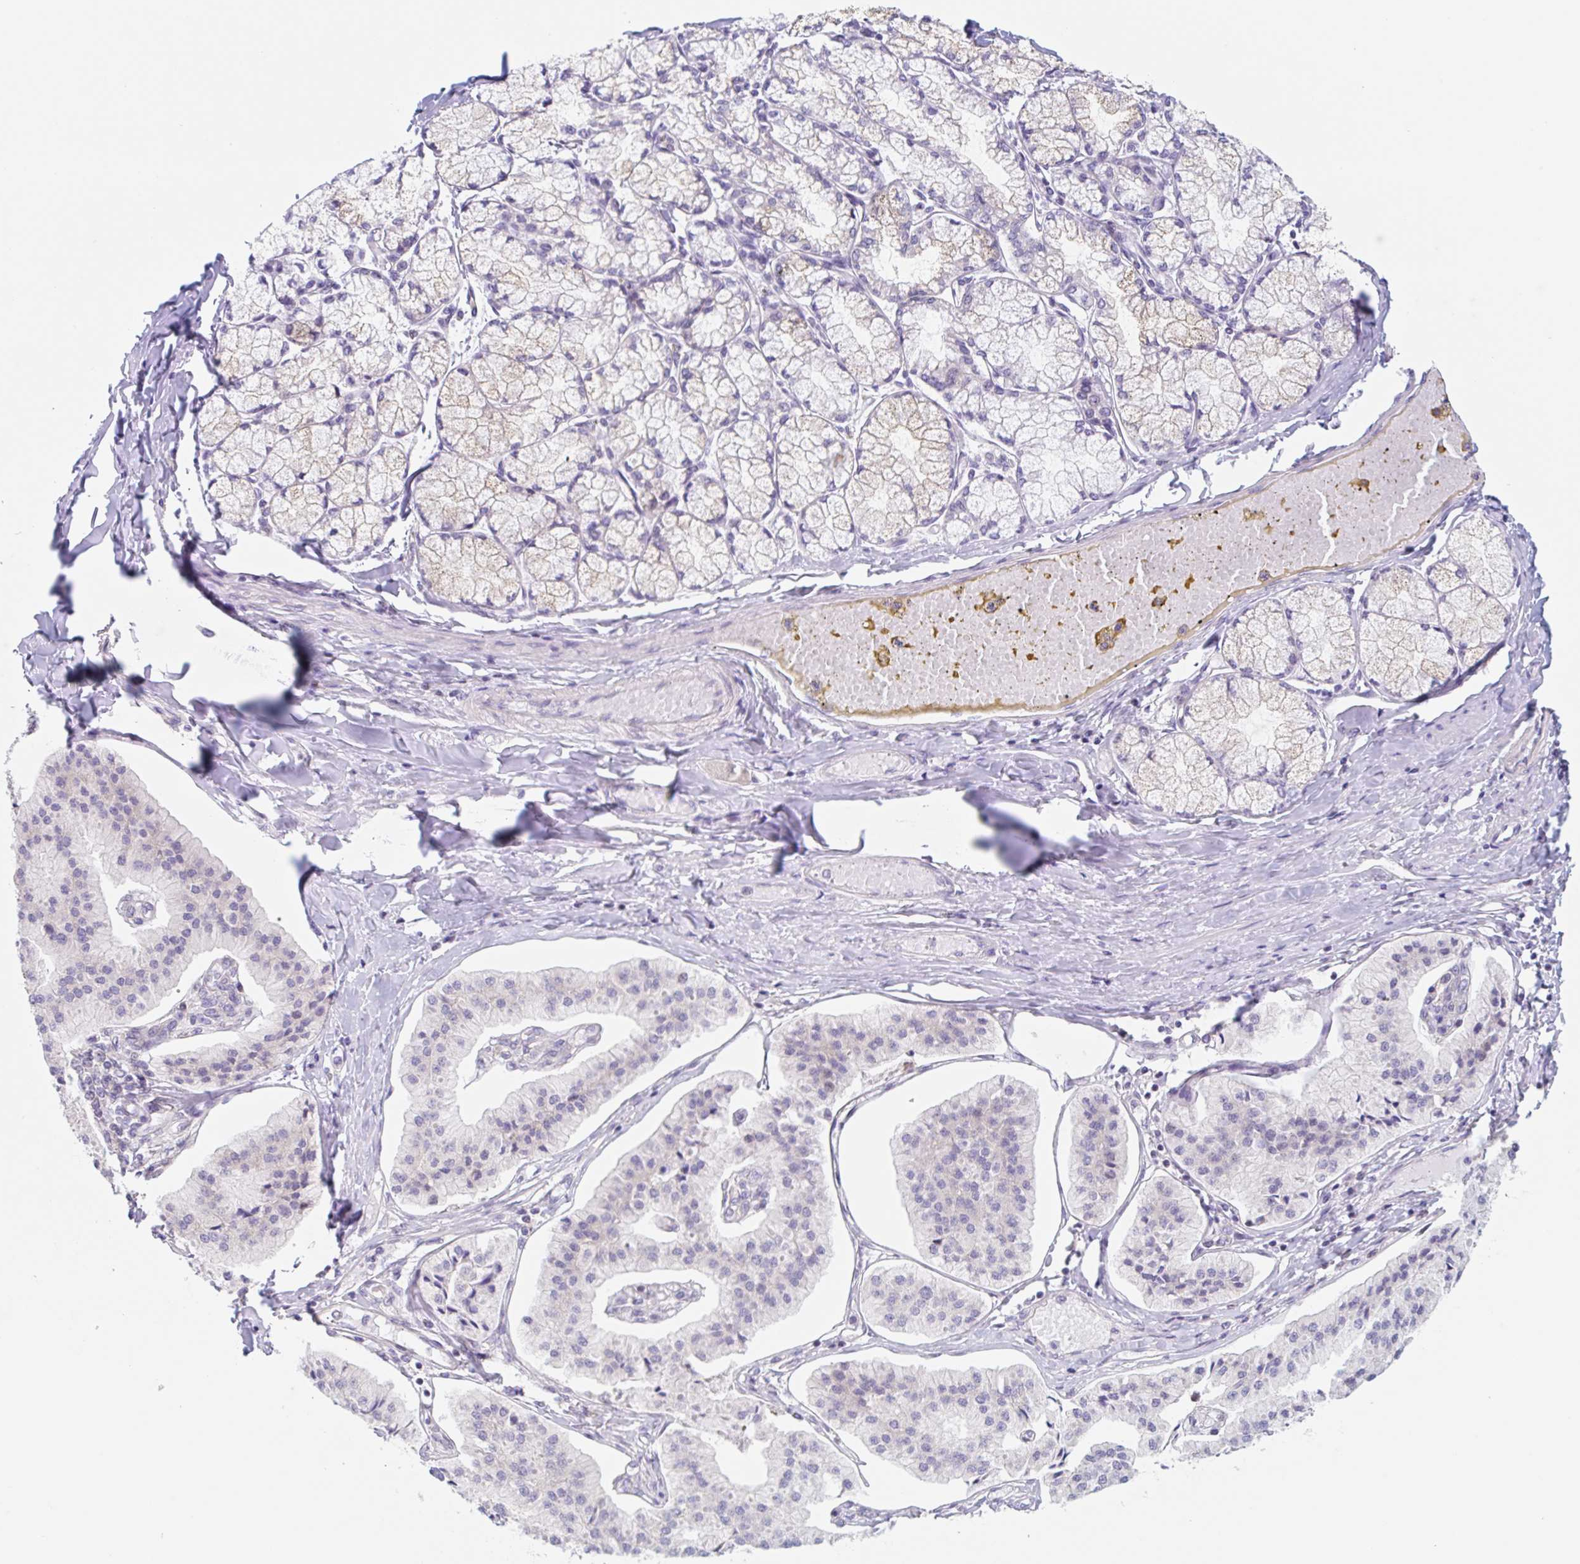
{"staining": {"intensity": "negative", "quantity": "none", "location": "none"}, "tissue": "pancreatic cancer", "cell_type": "Tumor cells", "image_type": "cancer", "snomed": [{"axis": "morphology", "description": "Adenocarcinoma, NOS"}, {"axis": "topography", "description": "Pancreas"}], "caption": "The immunohistochemistry (IHC) histopathology image has no significant positivity in tumor cells of pancreatic adenocarcinoma tissue. Nuclei are stained in blue.", "gene": "TBPL2", "patient": {"sex": "female", "age": 50}}